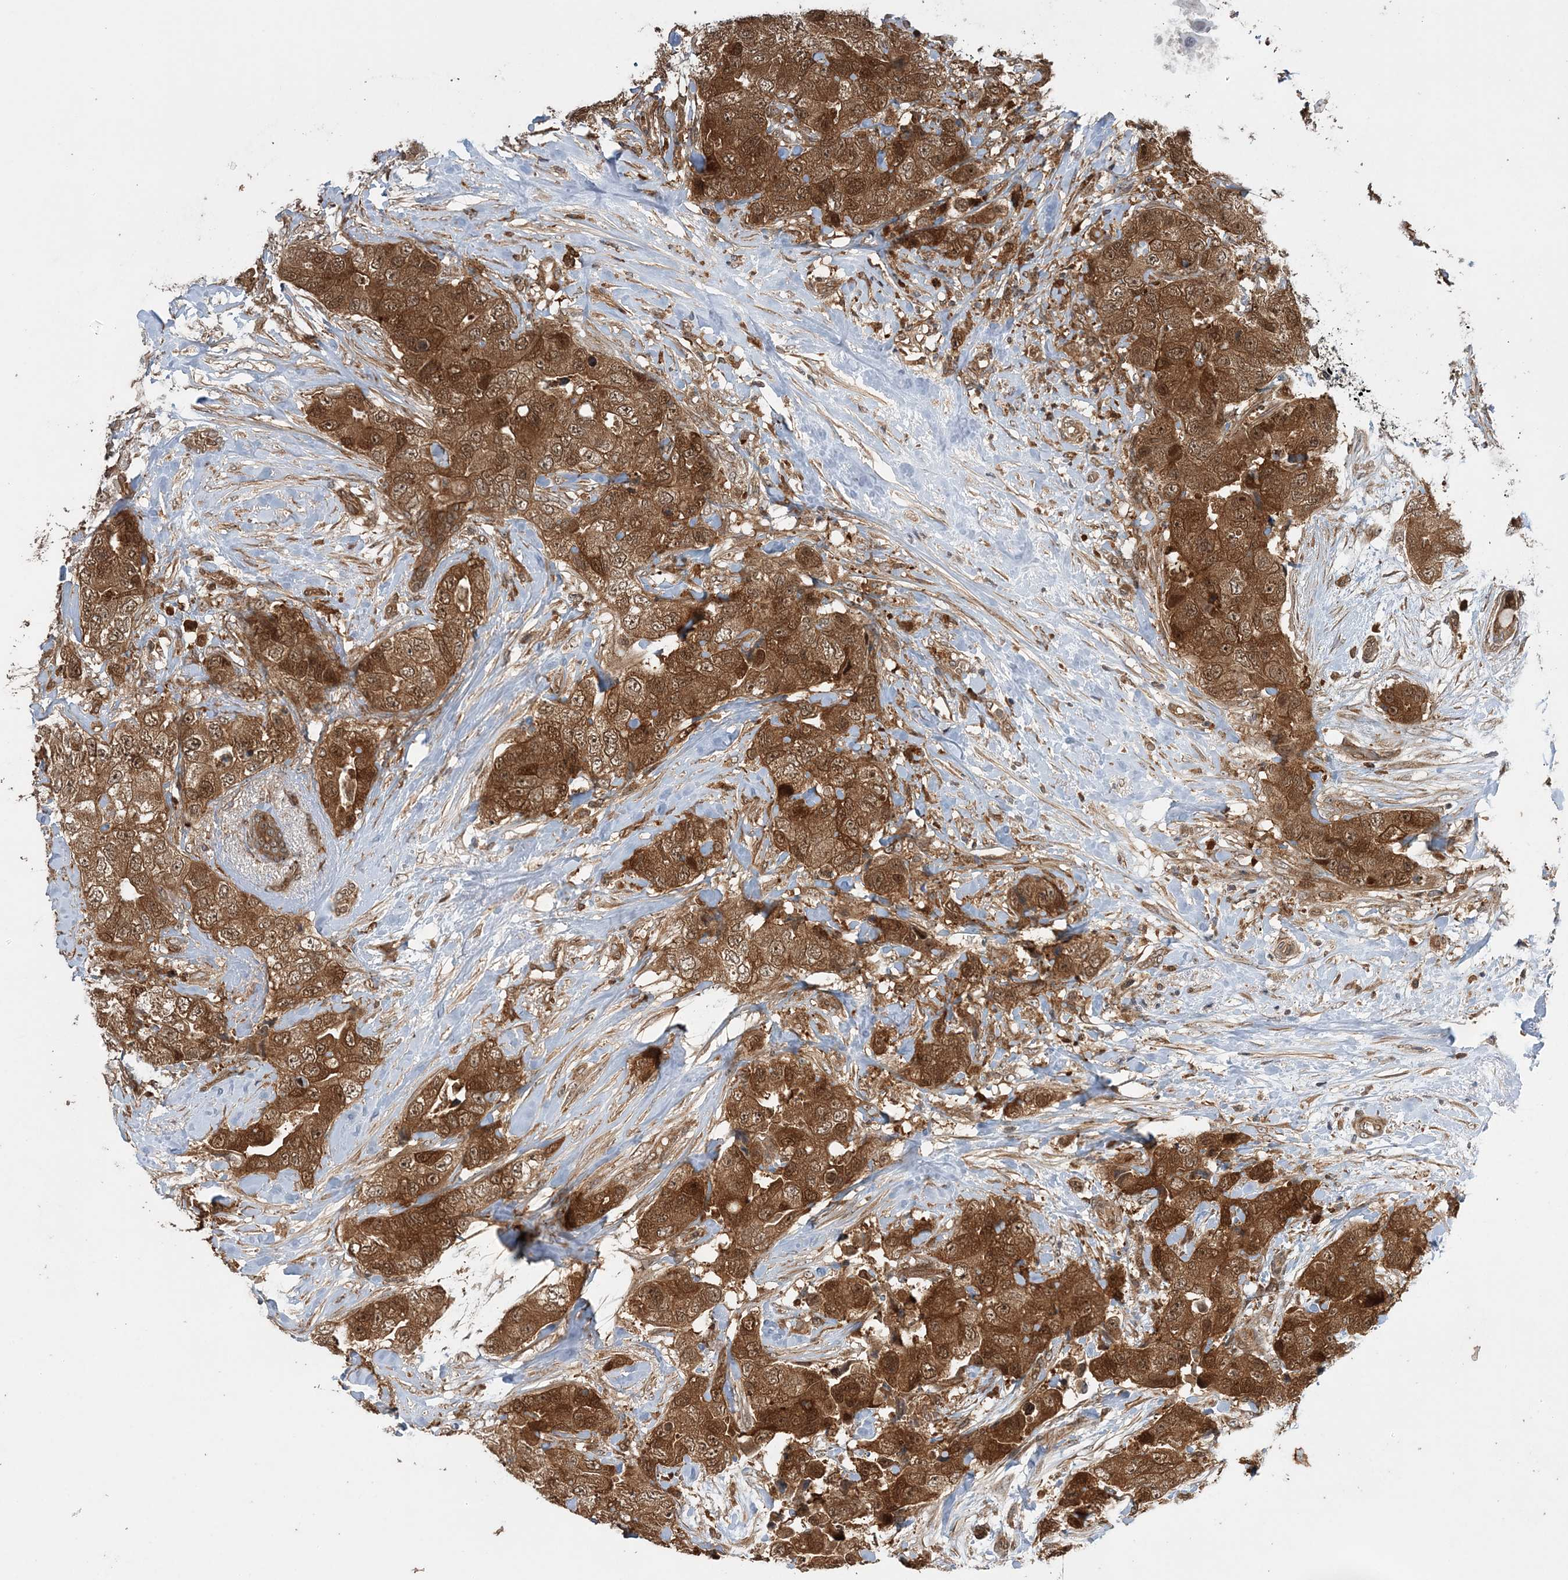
{"staining": {"intensity": "strong", "quantity": ">75%", "location": "cytoplasmic/membranous,nuclear"}, "tissue": "breast cancer", "cell_type": "Tumor cells", "image_type": "cancer", "snomed": [{"axis": "morphology", "description": "Duct carcinoma"}, {"axis": "topography", "description": "Breast"}], "caption": "A high amount of strong cytoplasmic/membranous and nuclear staining is appreciated in approximately >75% of tumor cells in breast invasive ductal carcinoma tissue.", "gene": "UBTD2", "patient": {"sex": "female", "age": 62}}